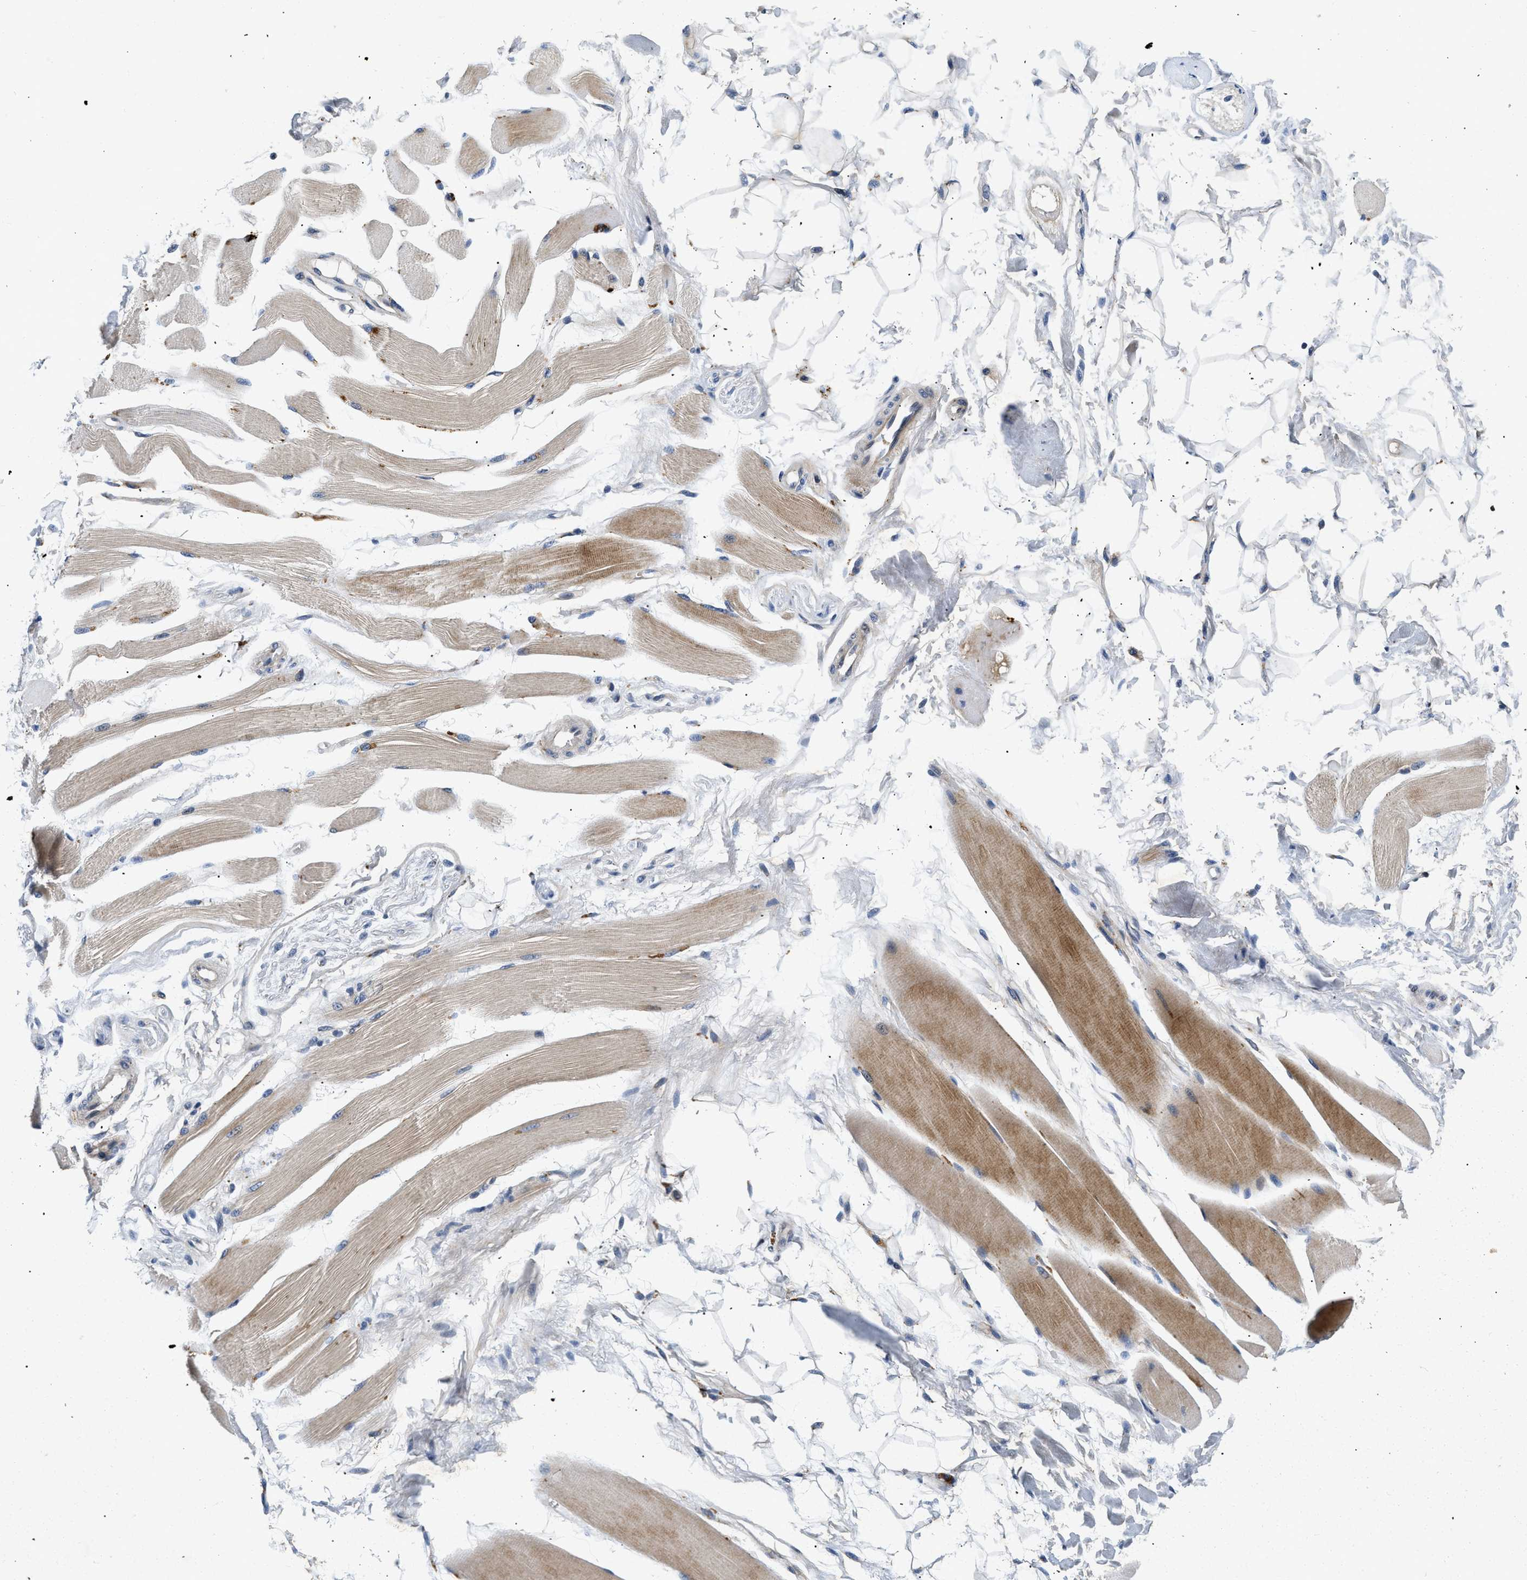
{"staining": {"intensity": "moderate", "quantity": ">75%", "location": "cytoplasmic/membranous"}, "tissue": "skeletal muscle", "cell_type": "Myocytes", "image_type": "normal", "snomed": [{"axis": "morphology", "description": "Normal tissue, NOS"}, {"axis": "topography", "description": "Skeletal muscle"}, {"axis": "topography", "description": "Peripheral nerve tissue"}], "caption": "A photomicrograph showing moderate cytoplasmic/membranous staining in approximately >75% of myocytes in unremarkable skeletal muscle, as visualized by brown immunohistochemical staining.", "gene": "PDP1", "patient": {"sex": "female", "age": 84}}